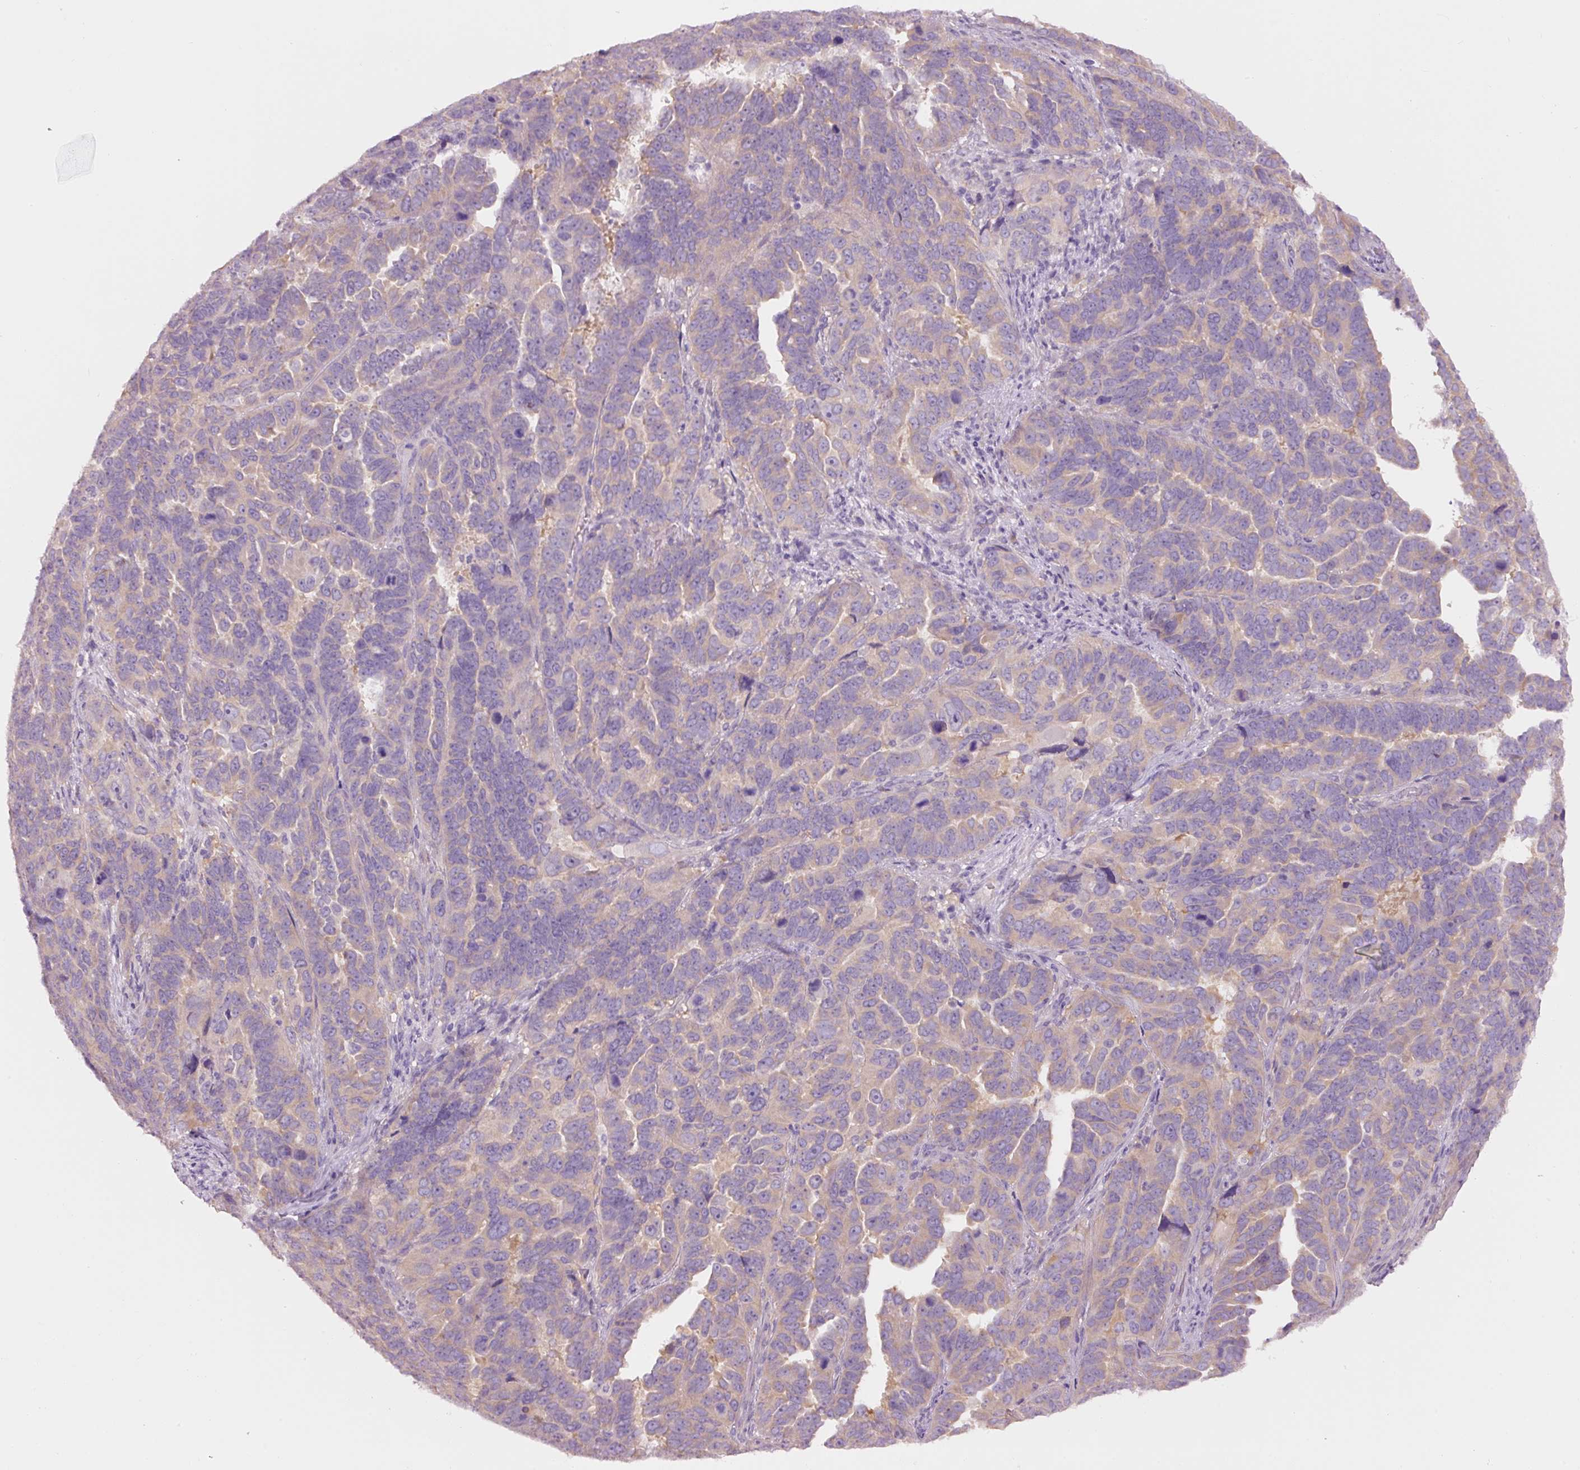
{"staining": {"intensity": "weak", "quantity": "25%-75%", "location": "cytoplasmic/membranous"}, "tissue": "endometrial cancer", "cell_type": "Tumor cells", "image_type": "cancer", "snomed": [{"axis": "morphology", "description": "Adenocarcinoma, NOS"}, {"axis": "topography", "description": "Endometrium"}], "caption": "Endometrial cancer (adenocarcinoma) tissue demonstrates weak cytoplasmic/membranous staining in about 25%-75% of tumor cells, visualized by immunohistochemistry.", "gene": "PDXDC1", "patient": {"sex": "female", "age": 65}}